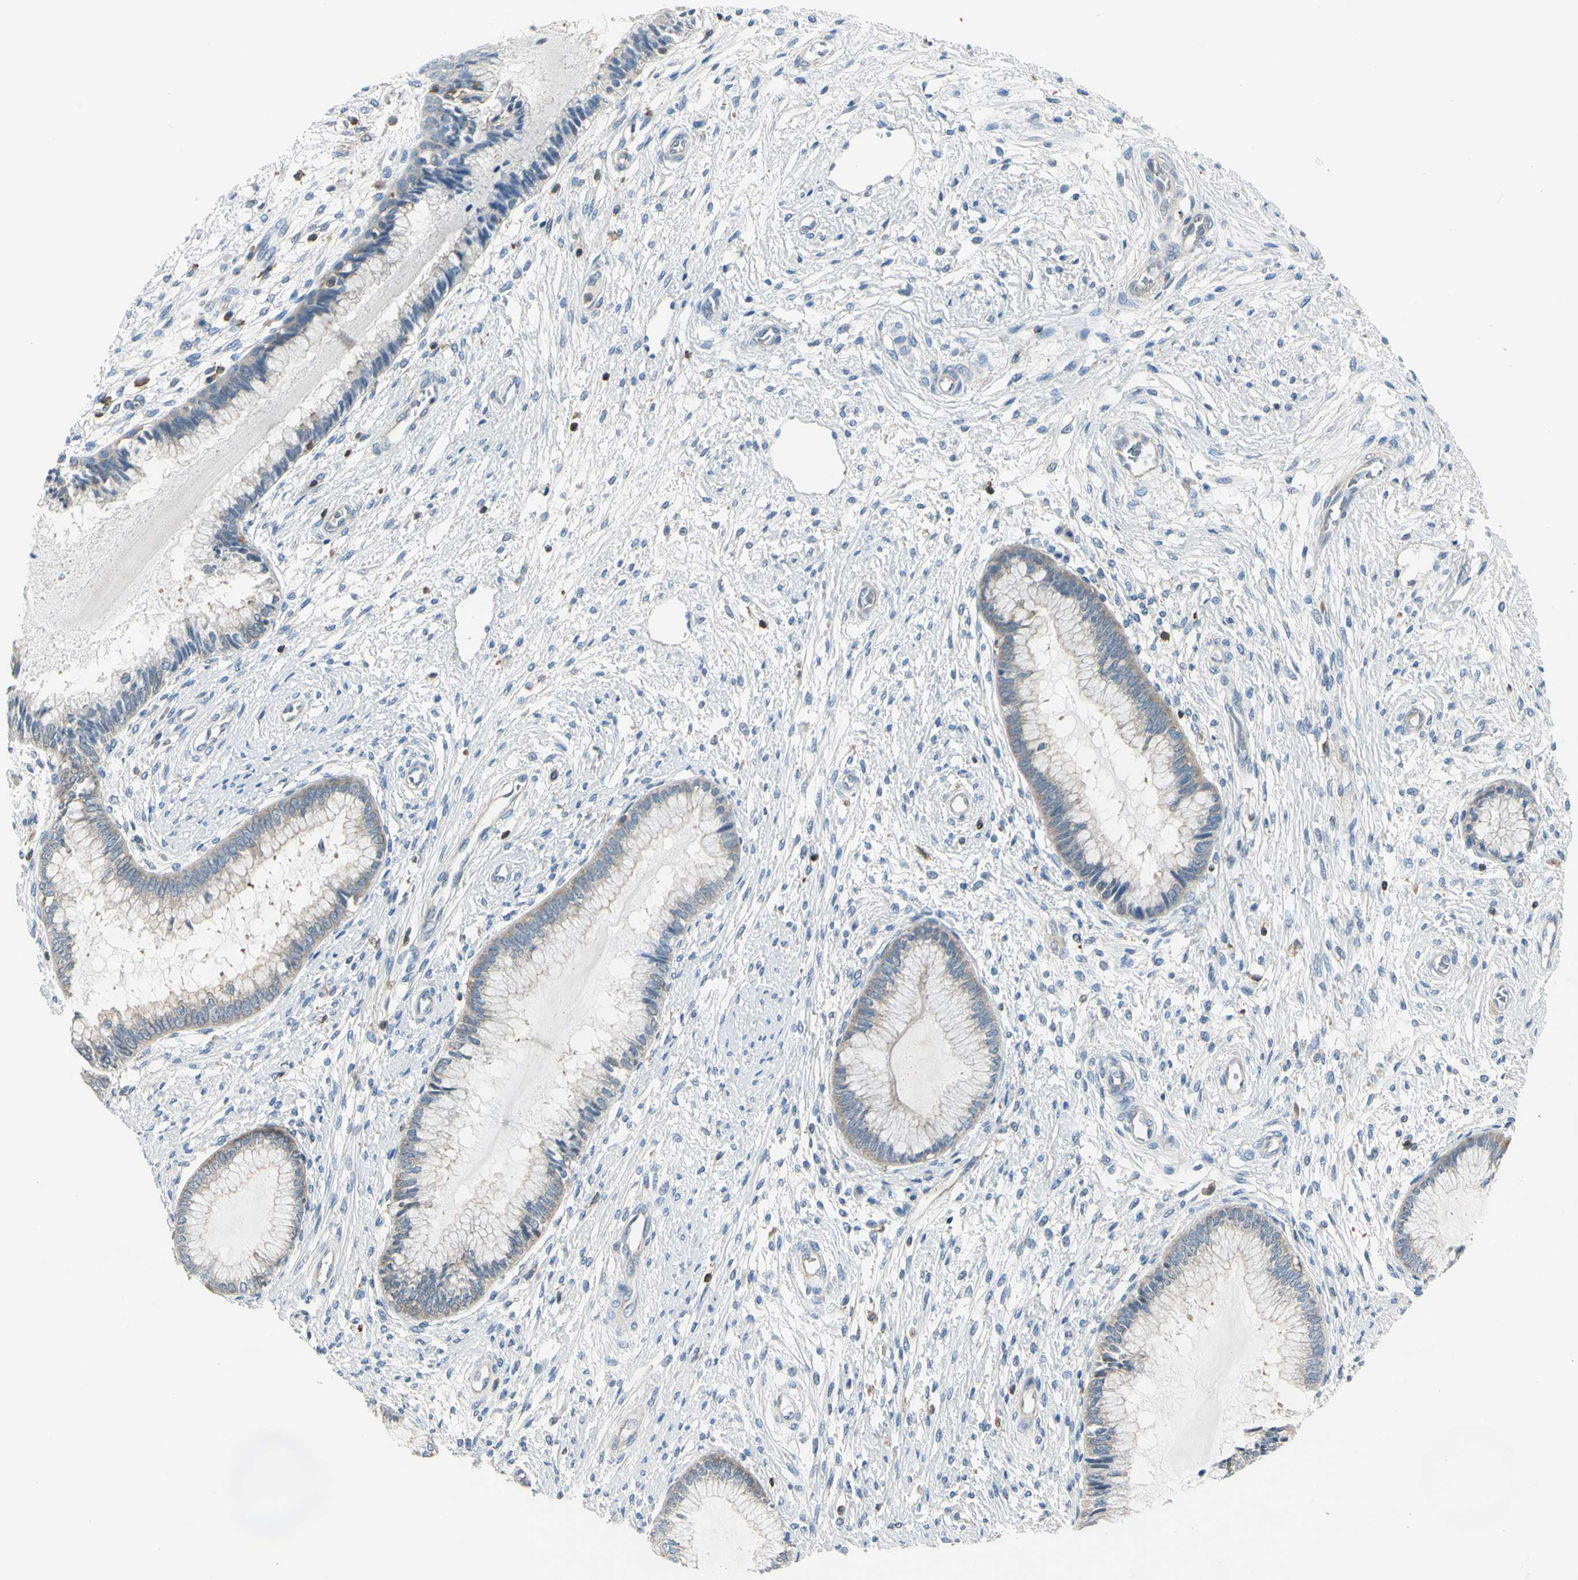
{"staining": {"intensity": "weak", "quantity": ">75%", "location": "cytoplasmic/membranous"}, "tissue": "cervix", "cell_type": "Glandular cells", "image_type": "normal", "snomed": [{"axis": "morphology", "description": "Normal tissue, NOS"}, {"axis": "topography", "description": "Cervix"}], "caption": "Immunohistochemistry (IHC) photomicrograph of unremarkable cervix: cervix stained using IHC shows low levels of weak protein expression localized specifically in the cytoplasmic/membranous of glandular cells, appearing as a cytoplasmic/membranous brown color.", "gene": "CAPZA2", "patient": {"sex": "female", "age": 27}}